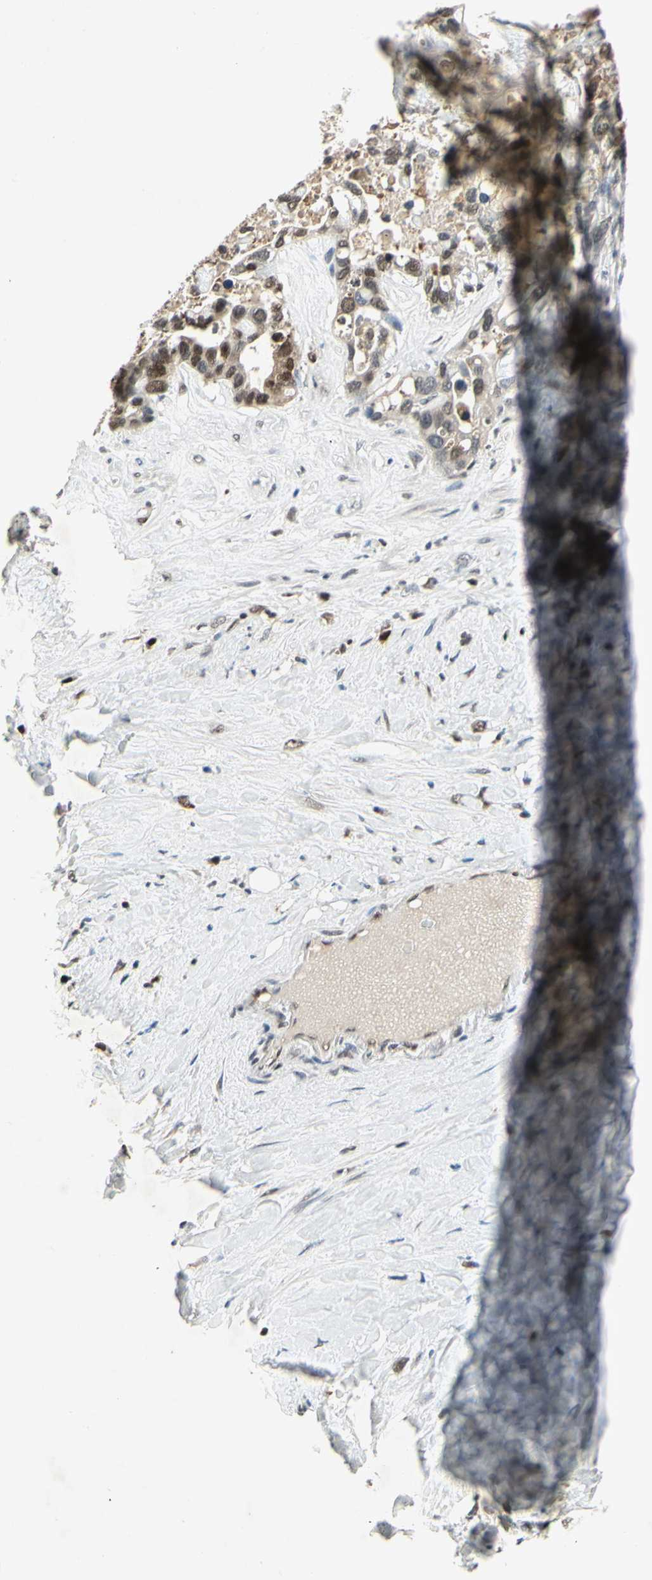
{"staining": {"intensity": "weak", "quantity": ">75%", "location": "cytoplasmic/membranous,nuclear"}, "tissue": "liver cancer", "cell_type": "Tumor cells", "image_type": "cancer", "snomed": [{"axis": "morphology", "description": "Cholangiocarcinoma"}, {"axis": "topography", "description": "Liver"}], "caption": "Brown immunohistochemical staining in liver cancer exhibits weak cytoplasmic/membranous and nuclear staining in approximately >75% of tumor cells. (DAB IHC with brightfield microscopy, high magnification).", "gene": "GSR", "patient": {"sex": "female", "age": 65}}